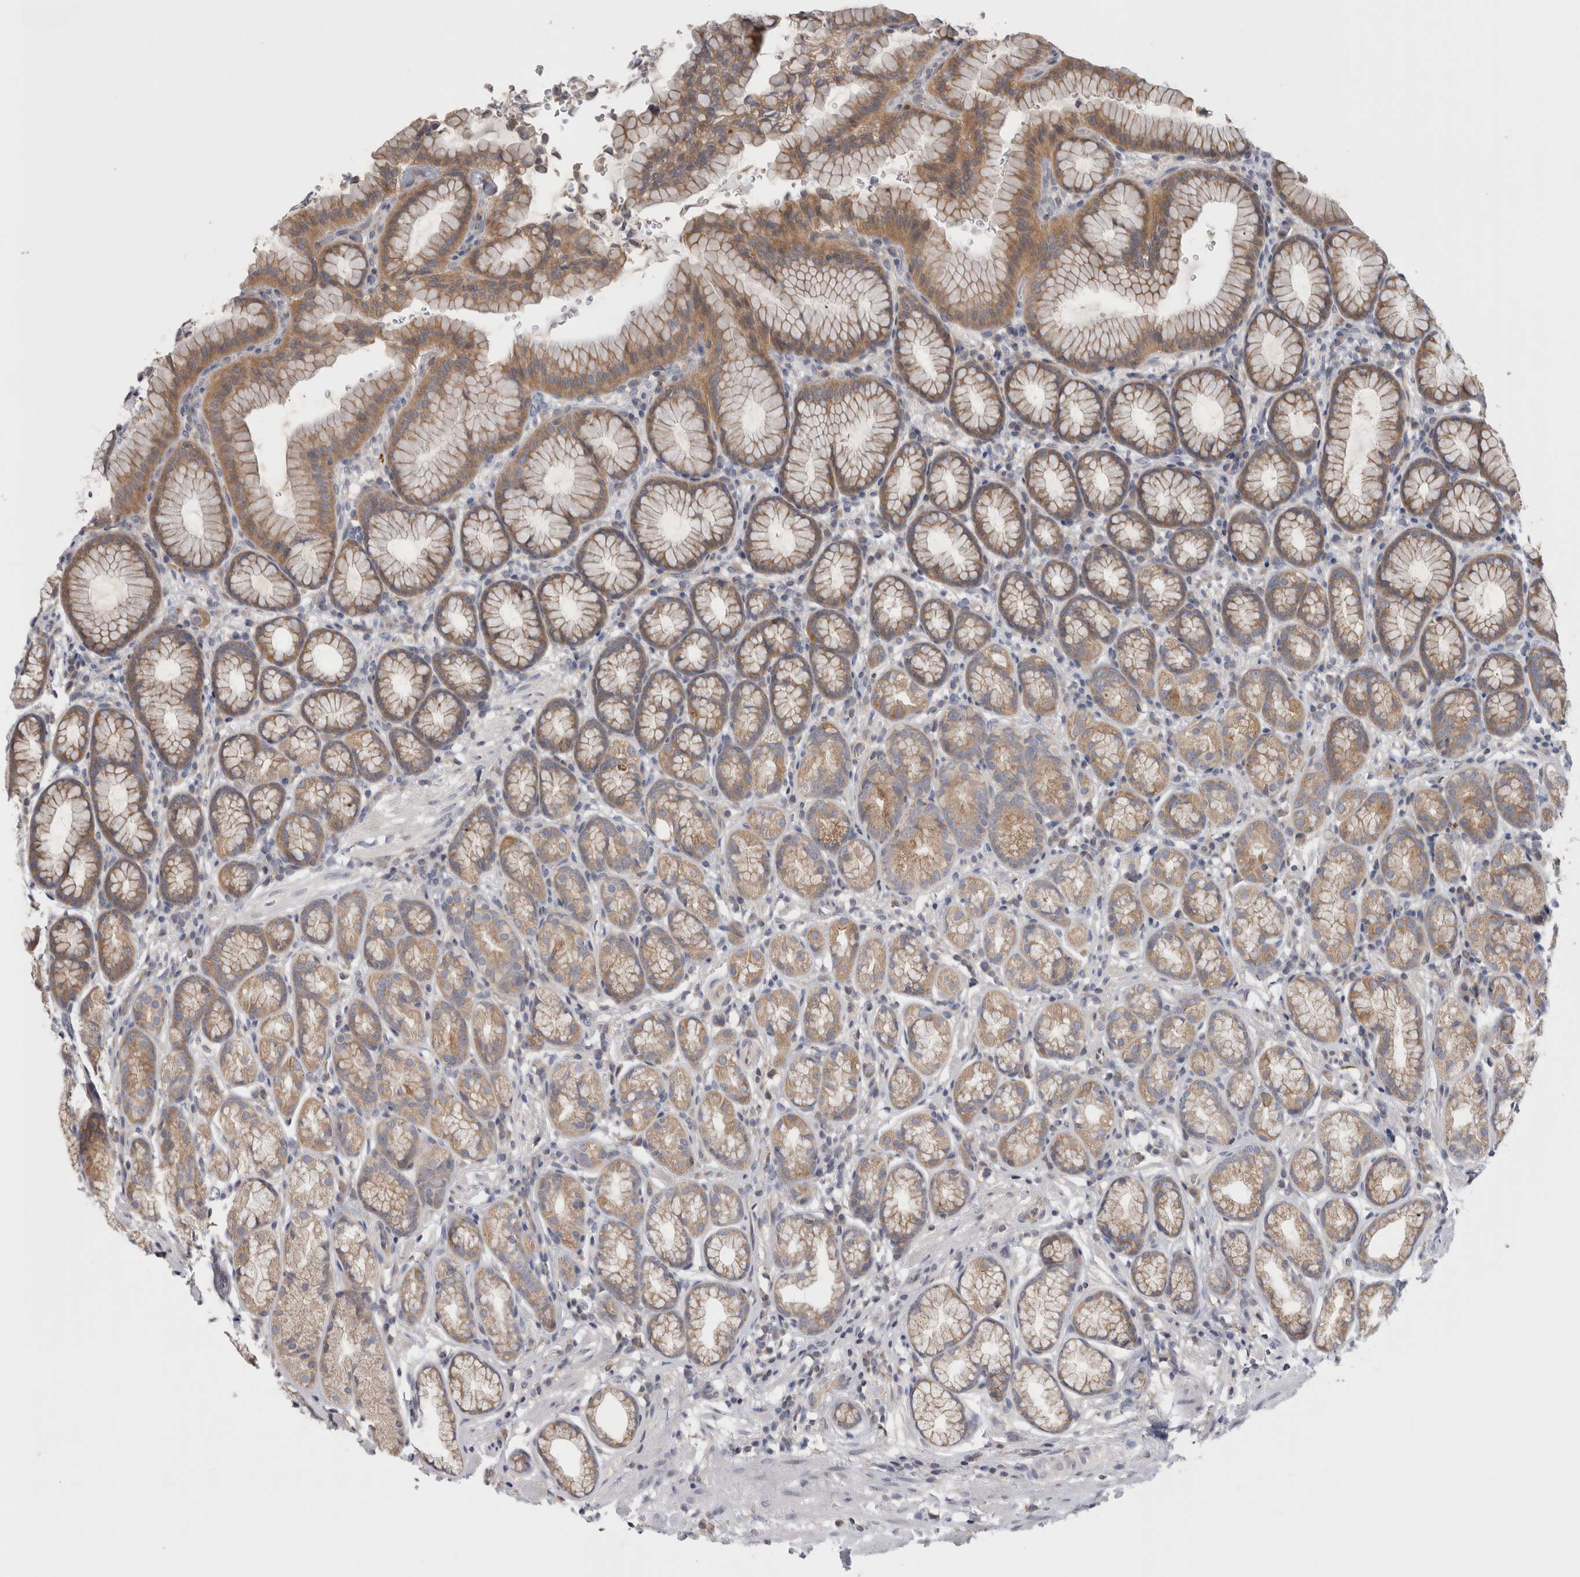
{"staining": {"intensity": "moderate", "quantity": ">75%", "location": "cytoplasmic/membranous"}, "tissue": "stomach", "cell_type": "Glandular cells", "image_type": "normal", "snomed": [{"axis": "morphology", "description": "Normal tissue, NOS"}, {"axis": "topography", "description": "Stomach"}], "caption": "Immunohistochemical staining of normal stomach shows >75% levels of moderate cytoplasmic/membranous protein expression in about >75% of glandular cells. (DAB IHC, brown staining for protein, blue staining for nuclei).", "gene": "GRIK2", "patient": {"sex": "male", "age": 42}}